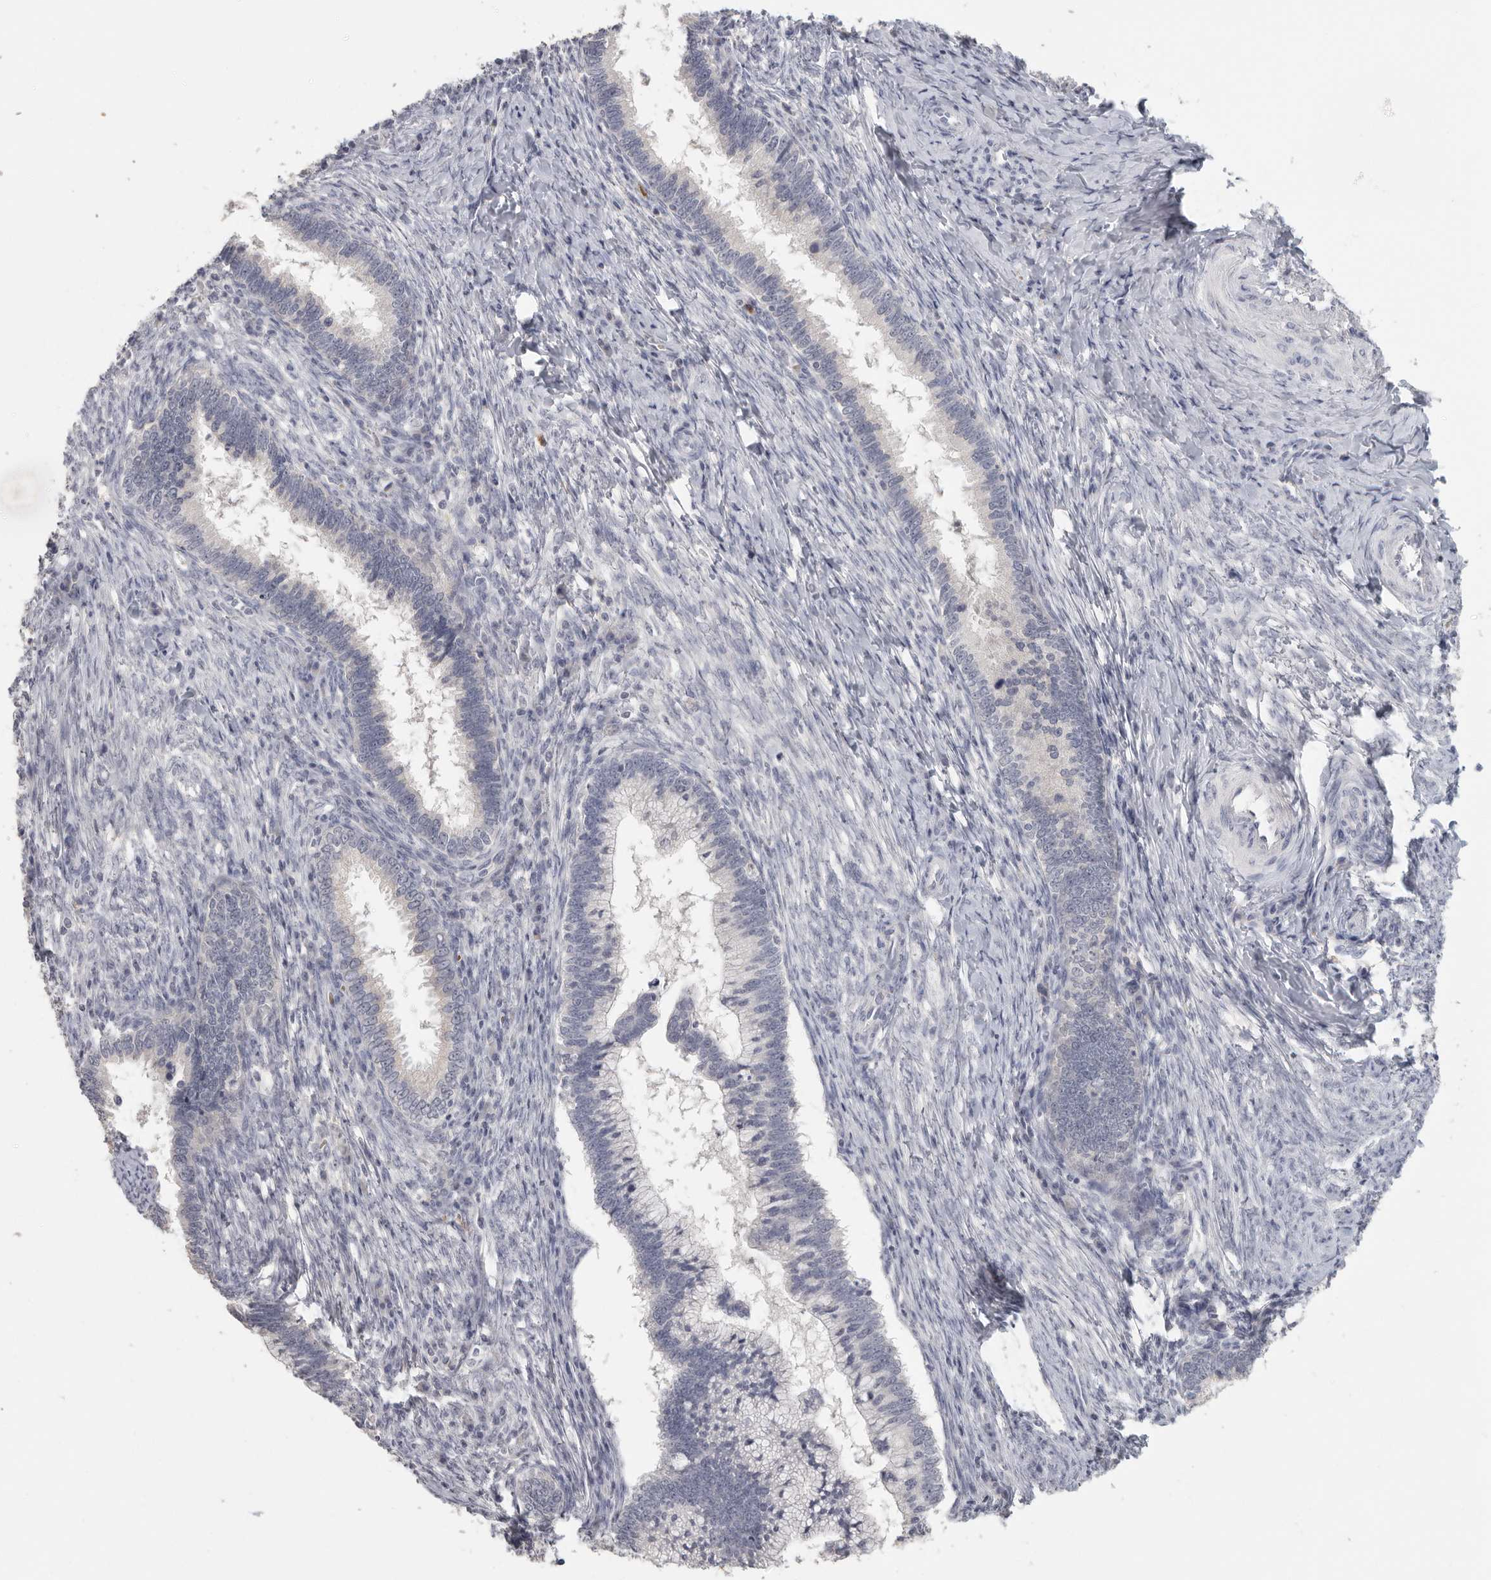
{"staining": {"intensity": "negative", "quantity": "none", "location": "none"}, "tissue": "cervical cancer", "cell_type": "Tumor cells", "image_type": "cancer", "snomed": [{"axis": "morphology", "description": "Adenocarcinoma, NOS"}, {"axis": "topography", "description": "Cervix"}], "caption": "Cervical adenocarcinoma was stained to show a protein in brown. There is no significant staining in tumor cells. The staining was performed using DAB (3,3'-diaminobenzidine) to visualize the protein expression in brown, while the nuclei were stained in blue with hematoxylin (Magnification: 20x).", "gene": "DNAJC11", "patient": {"sex": "female", "age": 36}}